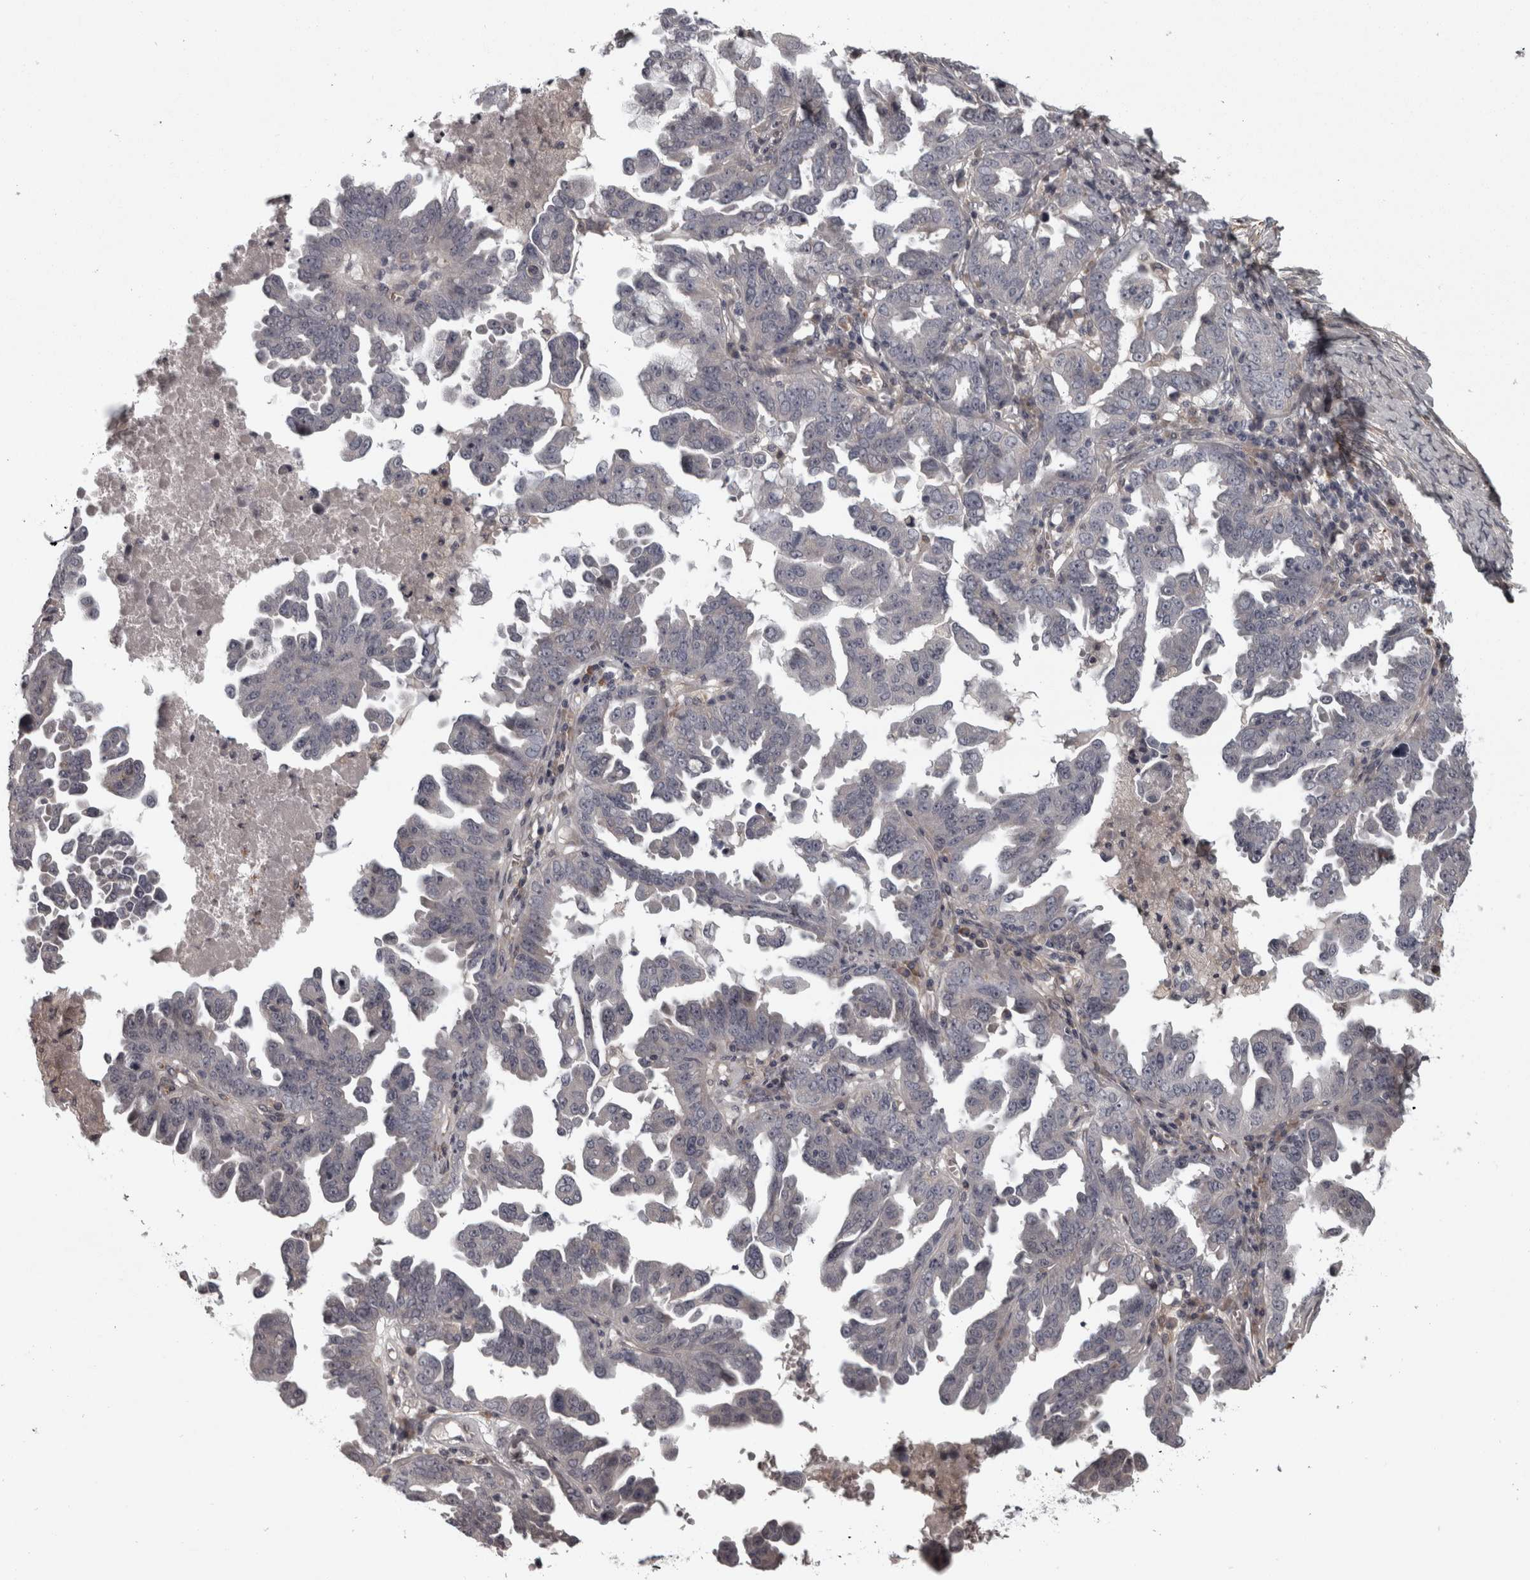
{"staining": {"intensity": "negative", "quantity": "none", "location": "none"}, "tissue": "ovarian cancer", "cell_type": "Tumor cells", "image_type": "cancer", "snomed": [{"axis": "morphology", "description": "Carcinoma, endometroid"}, {"axis": "topography", "description": "Ovary"}], "caption": "Immunohistochemical staining of endometroid carcinoma (ovarian) exhibits no significant staining in tumor cells.", "gene": "RSU1", "patient": {"sex": "female", "age": 62}}